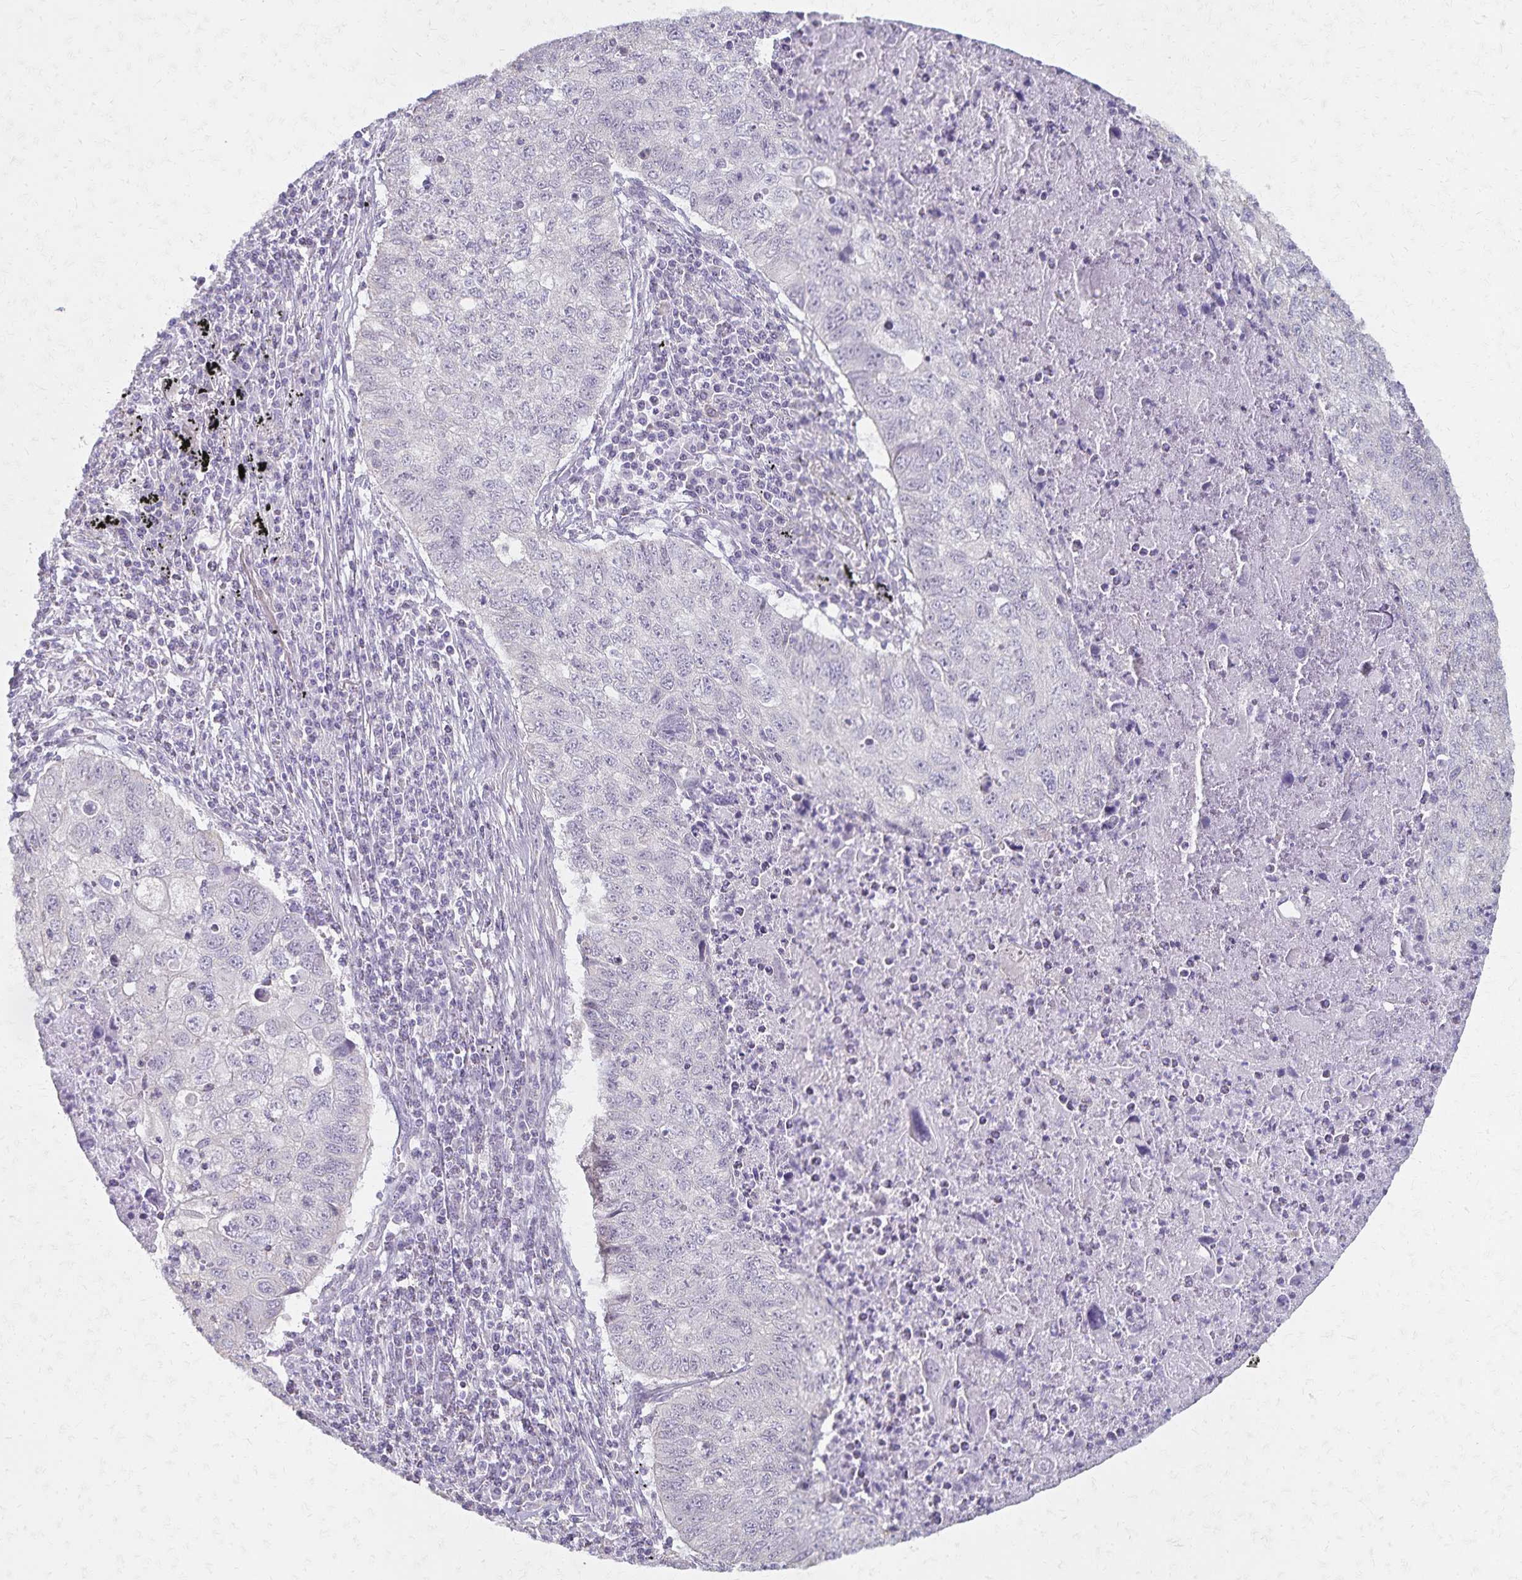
{"staining": {"intensity": "negative", "quantity": "none", "location": "none"}, "tissue": "lung cancer", "cell_type": "Tumor cells", "image_type": "cancer", "snomed": [{"axis": "morphology", "description": "Normal morphology"}, {"axis": "morphology", "description": "Aneuploidy"}, {"axis": "morphology", "description": "Squamous cell carcinoma, NOS"}, {"axis": "topography", "description": "Lymph node"}, {"axis": "topography", "description": "Lung"}], "caption": "Human aneuploidy (lung) stained for a protein using immunohistochemistry shows no expression in tumor cells.", "gene": "KISS1", "patient": {"sex": "female", "age": 76}}